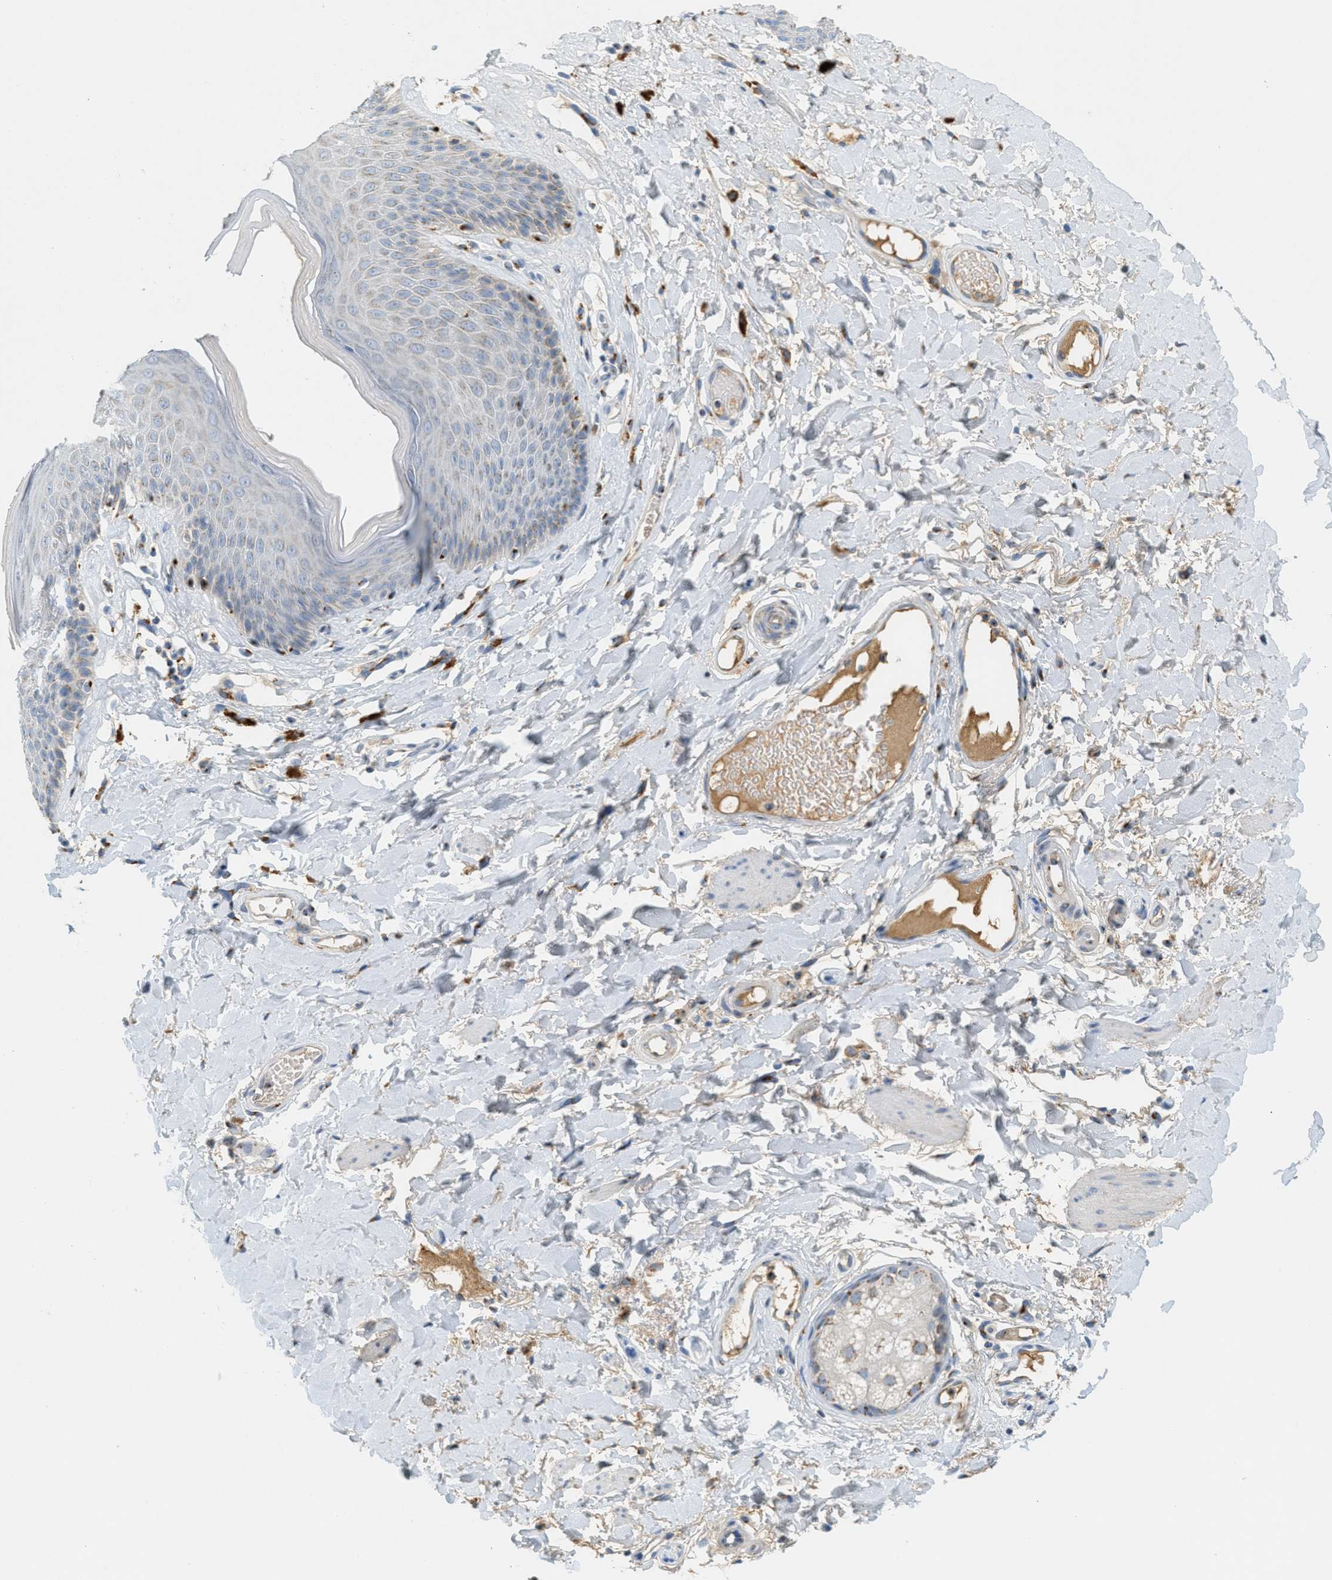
{"staining": {"intensity": "weak", "quantity": "<25%", "location": "cytoplasmic/membranous"}, "tissue": "skin", "cell_type": "Epidermal cells", "image_type": "normal", "snomed": [{"axis": "morphology", "description": "Normal tissue, NOS"}, {"axis": "topography", "description": "Vulva"}], "caption": "Immunohistochemistry (IHC) micrograph of normal skin: human skin stained with DAB shows no significant protein staining in epidermal cells.", "gene": "ENTPD4", "patient": {"sex": "female", "age": 73}}